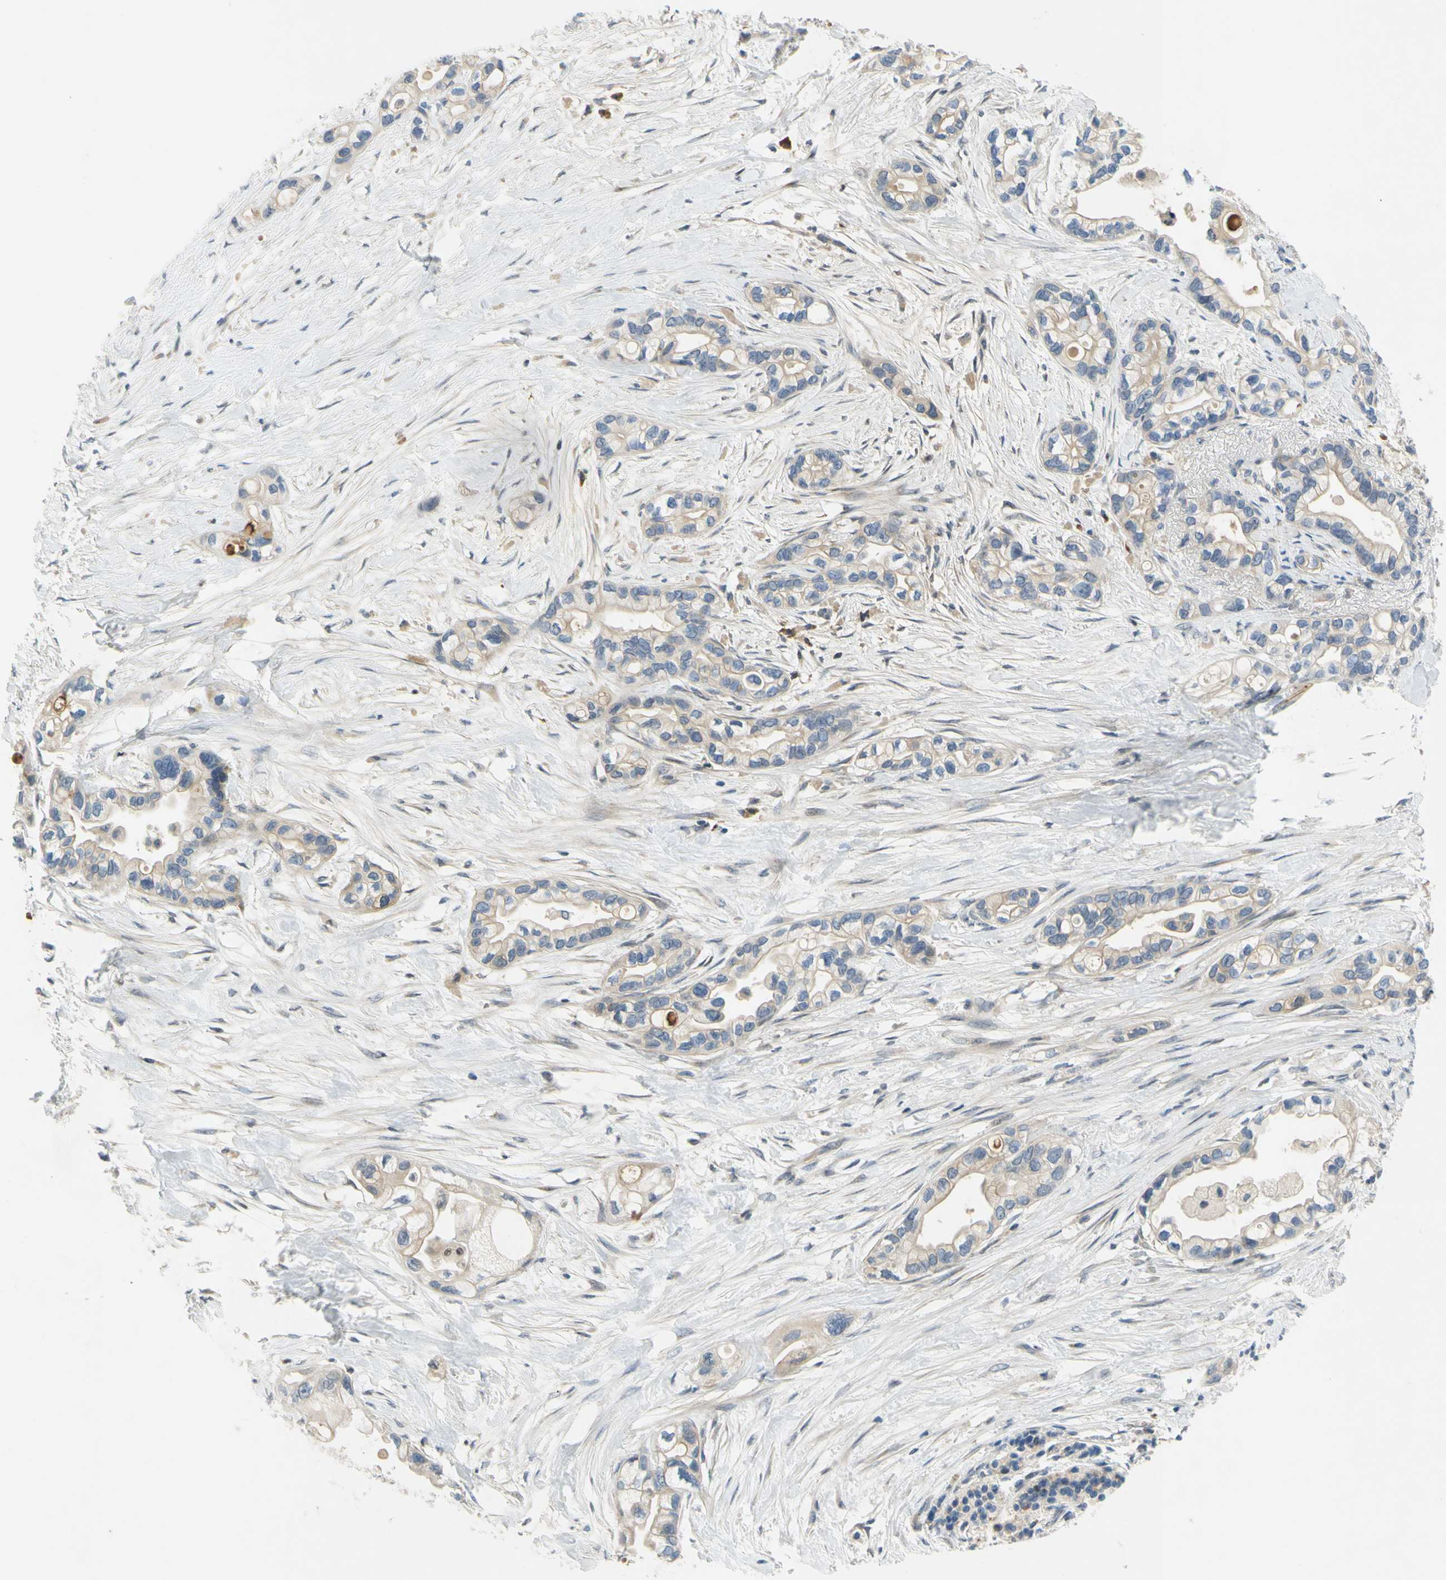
{"staining": {"intensity": "weak", "quantity": ">75%", "location": "cytoplasmic/membranous"}, "tissue": "pancreatic cancer", "cell_type": "Tumor cells", "image_type": "cancer", "snomed": [{"axis": "morphology", "description": "Adenocarcinoma, NOS"}, {"axis": "topography", "description": "Pancreas"}], "caption": "Human pancreatic cancer stained for a protein (brown) shows weak cytoplasmic/membranous positive positivity in about >75% of tumor cells.", "gene": "CCNB2", "patient": {"sex": "female", "age": 77}}